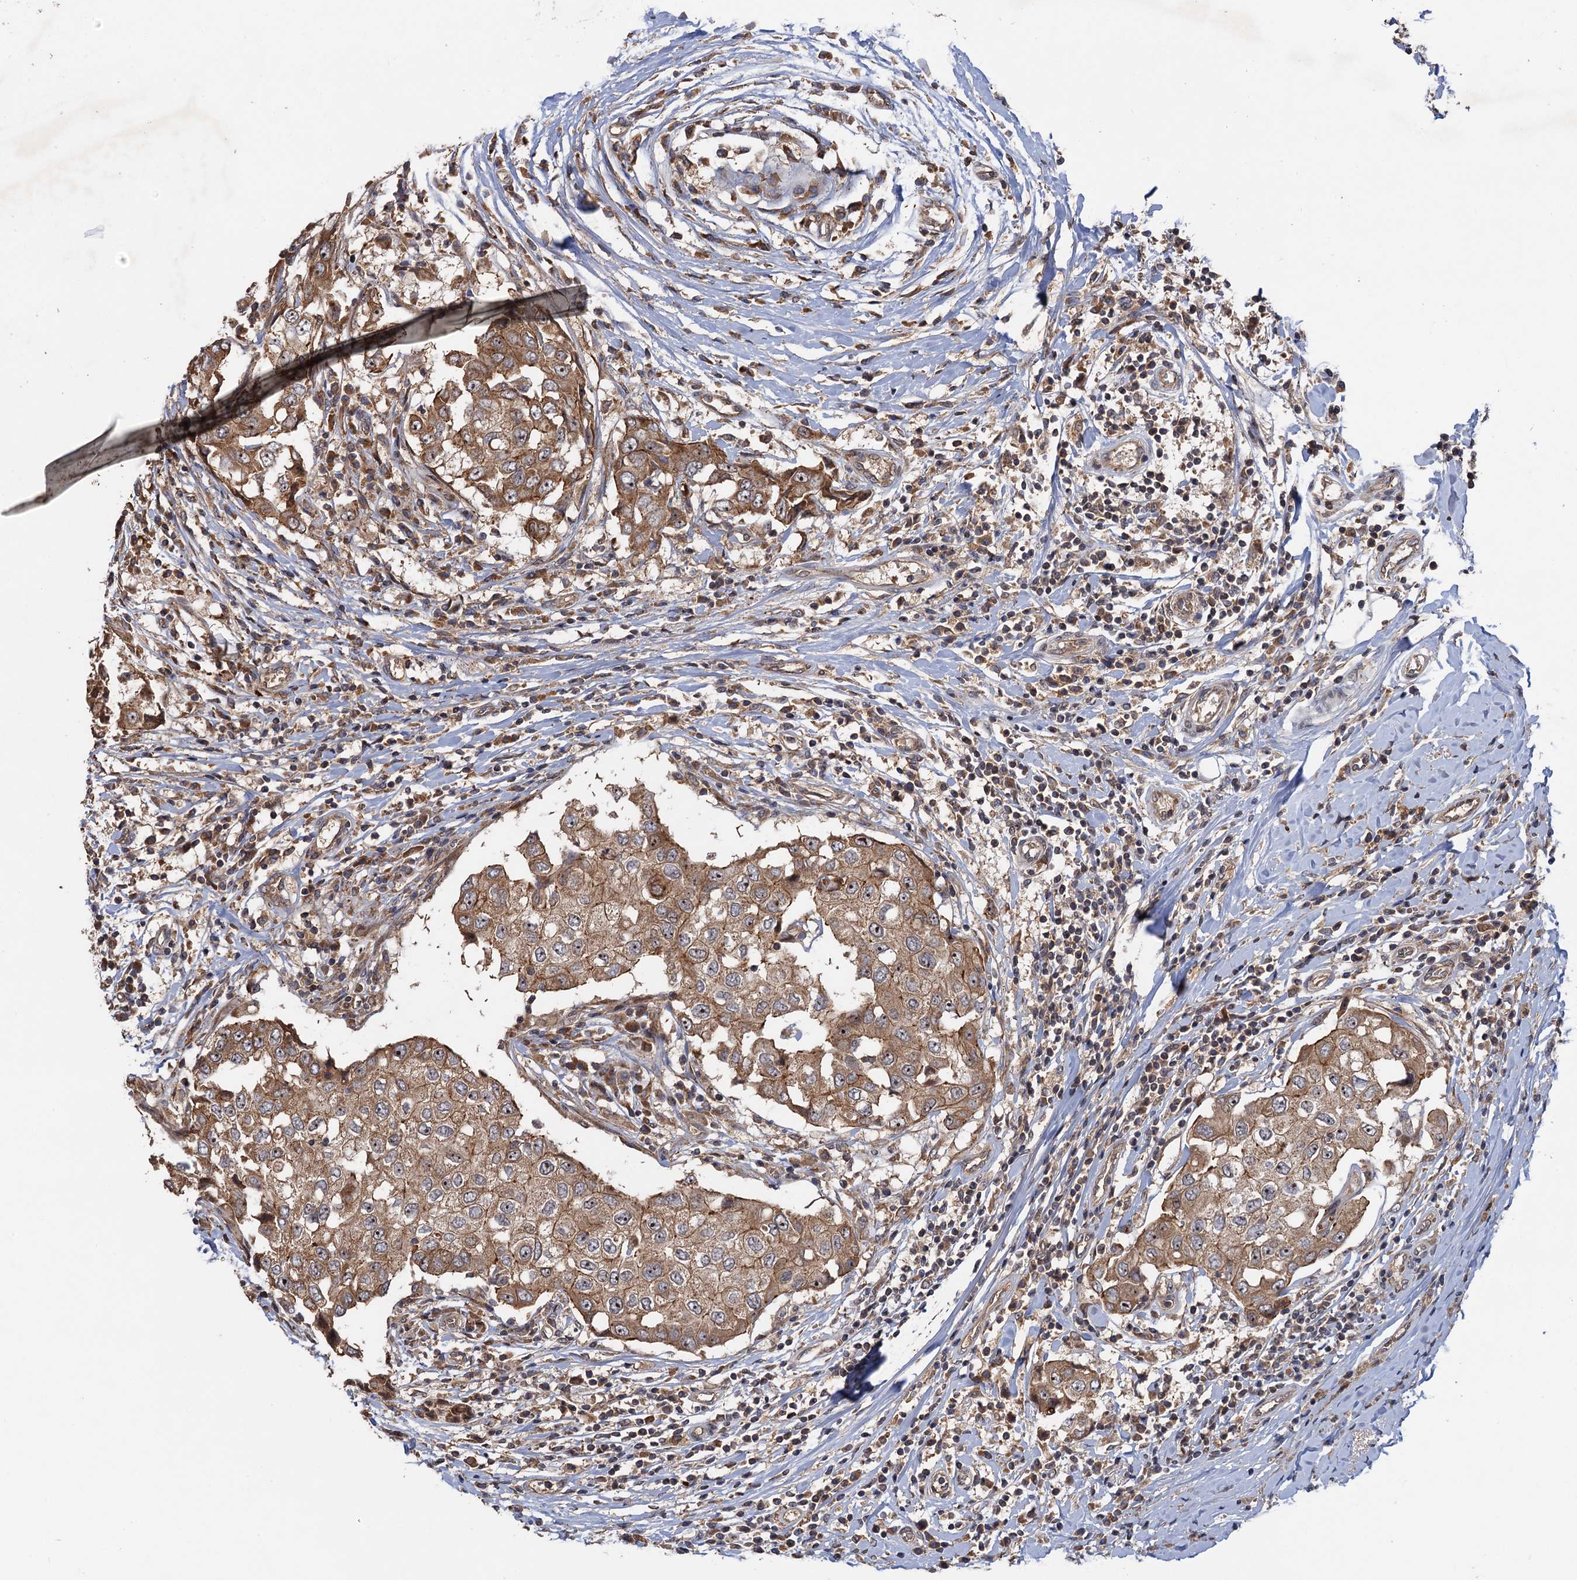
{"staining": {"intensity": "moderate", "quantity": ">75%", "location": "cytoplasmic/membranous"}, "tissue": "breast cancer", "cell_type": "Tumor cells", "image_type": "cancer", "snomed": [{"axis": "morphology", "description": "Duct carcinoma"}, {"axis": "topography", "description": "Breast"}], "caption": "A micrograph of breast cancer (infiltrating ductal carcinoma) stained for a protein demonstrates moderate cytoplasmic/membranous brown staining in tumor cells.", "gene": "SNX32", "patient": {"sex": "female", "age": 27}}